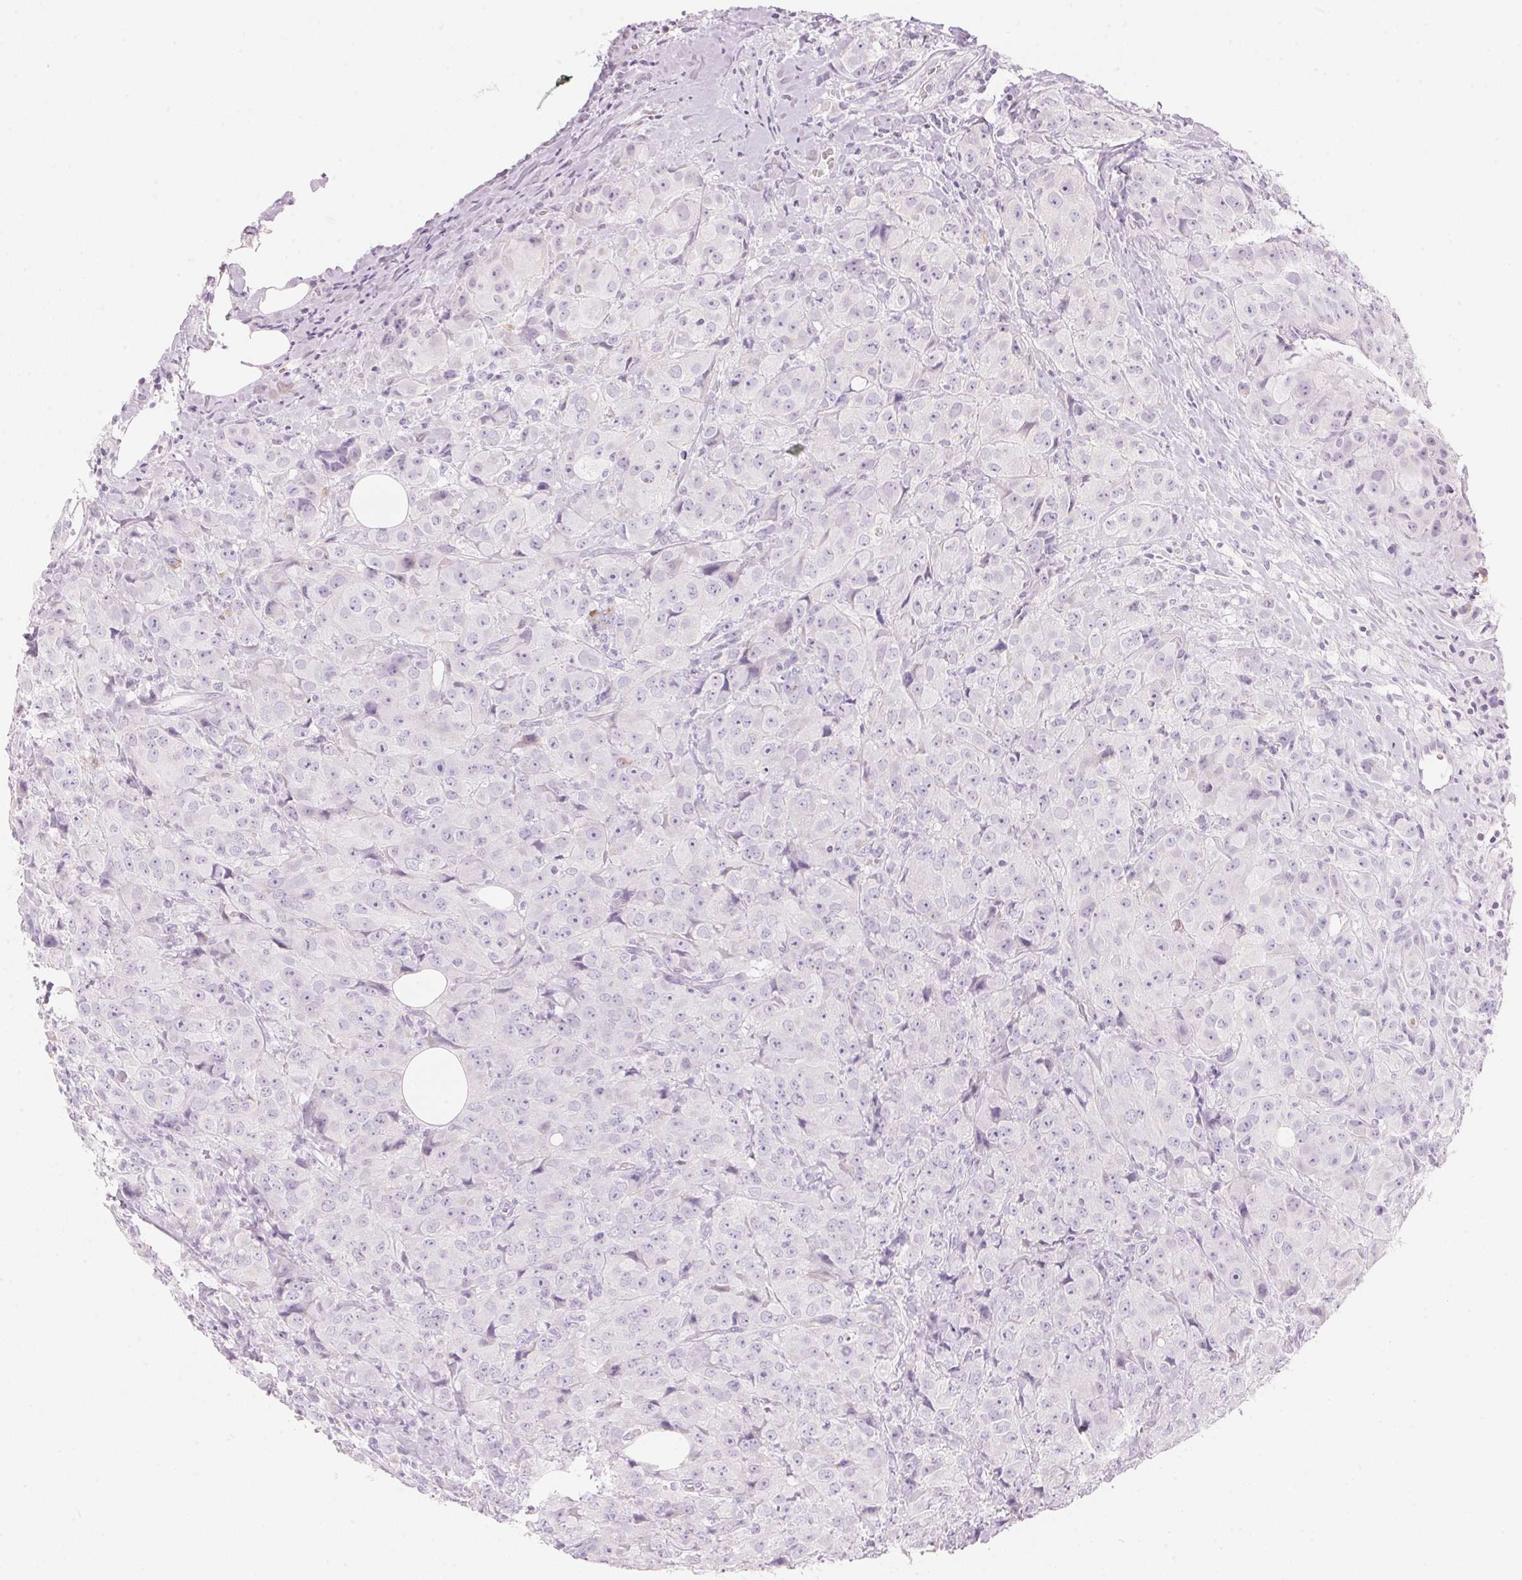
{"staining": {"intensity": "negative", "quantity": "none", "location": "none"}, "tissue": "breast cancer", "cell_type": "Tumor cells", "image_type": "cancer", "snomed": [{"axis": "morphology", "description": "Normal tissue, NOS"}, {"axis": "morphology", "description": "Duct carcinoma"}, {"axis": "topography", "description": "Breast"}], "caption": "Immunohistochemistry (IHC) of human breast cancer exhibits no expression in tumor cells.", "gene": "HOXB13", "patient": {"sex": "female", "age": 43}}